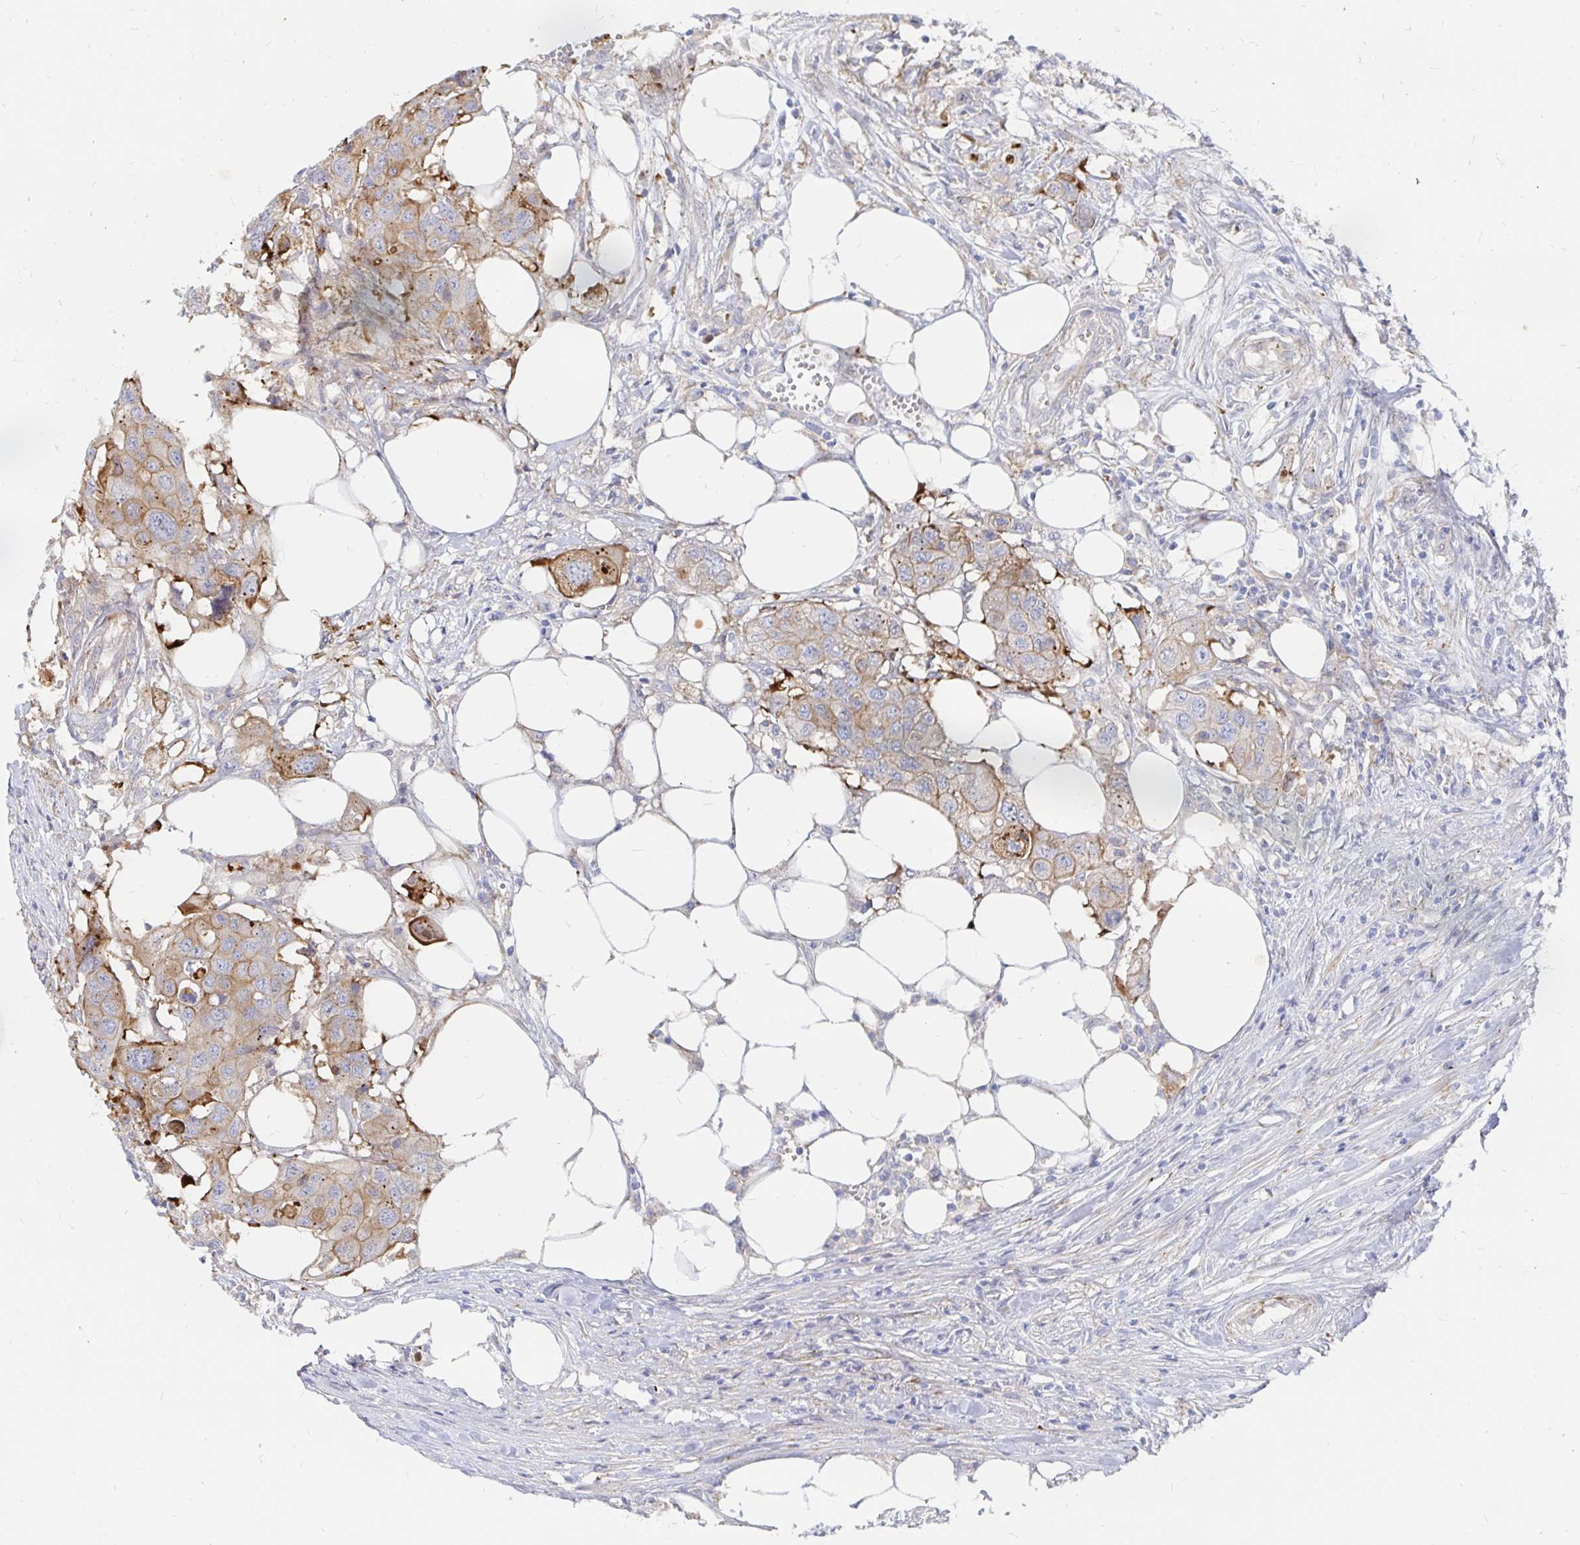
{"staining": {"intensity": "moderate", "quantity": "<25%", "location": "cytoplasmic/membranous"}, "tissue": "colorectal cancer", "cell_type": "Tumor cells", "image_type": "cancer", "snomed": [{"axis": "morphology", "description": "Adenocarcinoma, NOS"}, {"axis": "topography", "description": "Colon"}], "caption": "This is a photomicrograph of IHC staining of colorectal cancer (adenocarcinoma), which shows moderate expression in the cytoplasmic/membranous of tumor cells.", "gene": "KCTD19", "patient": {"sex": "male", "age": 77}}